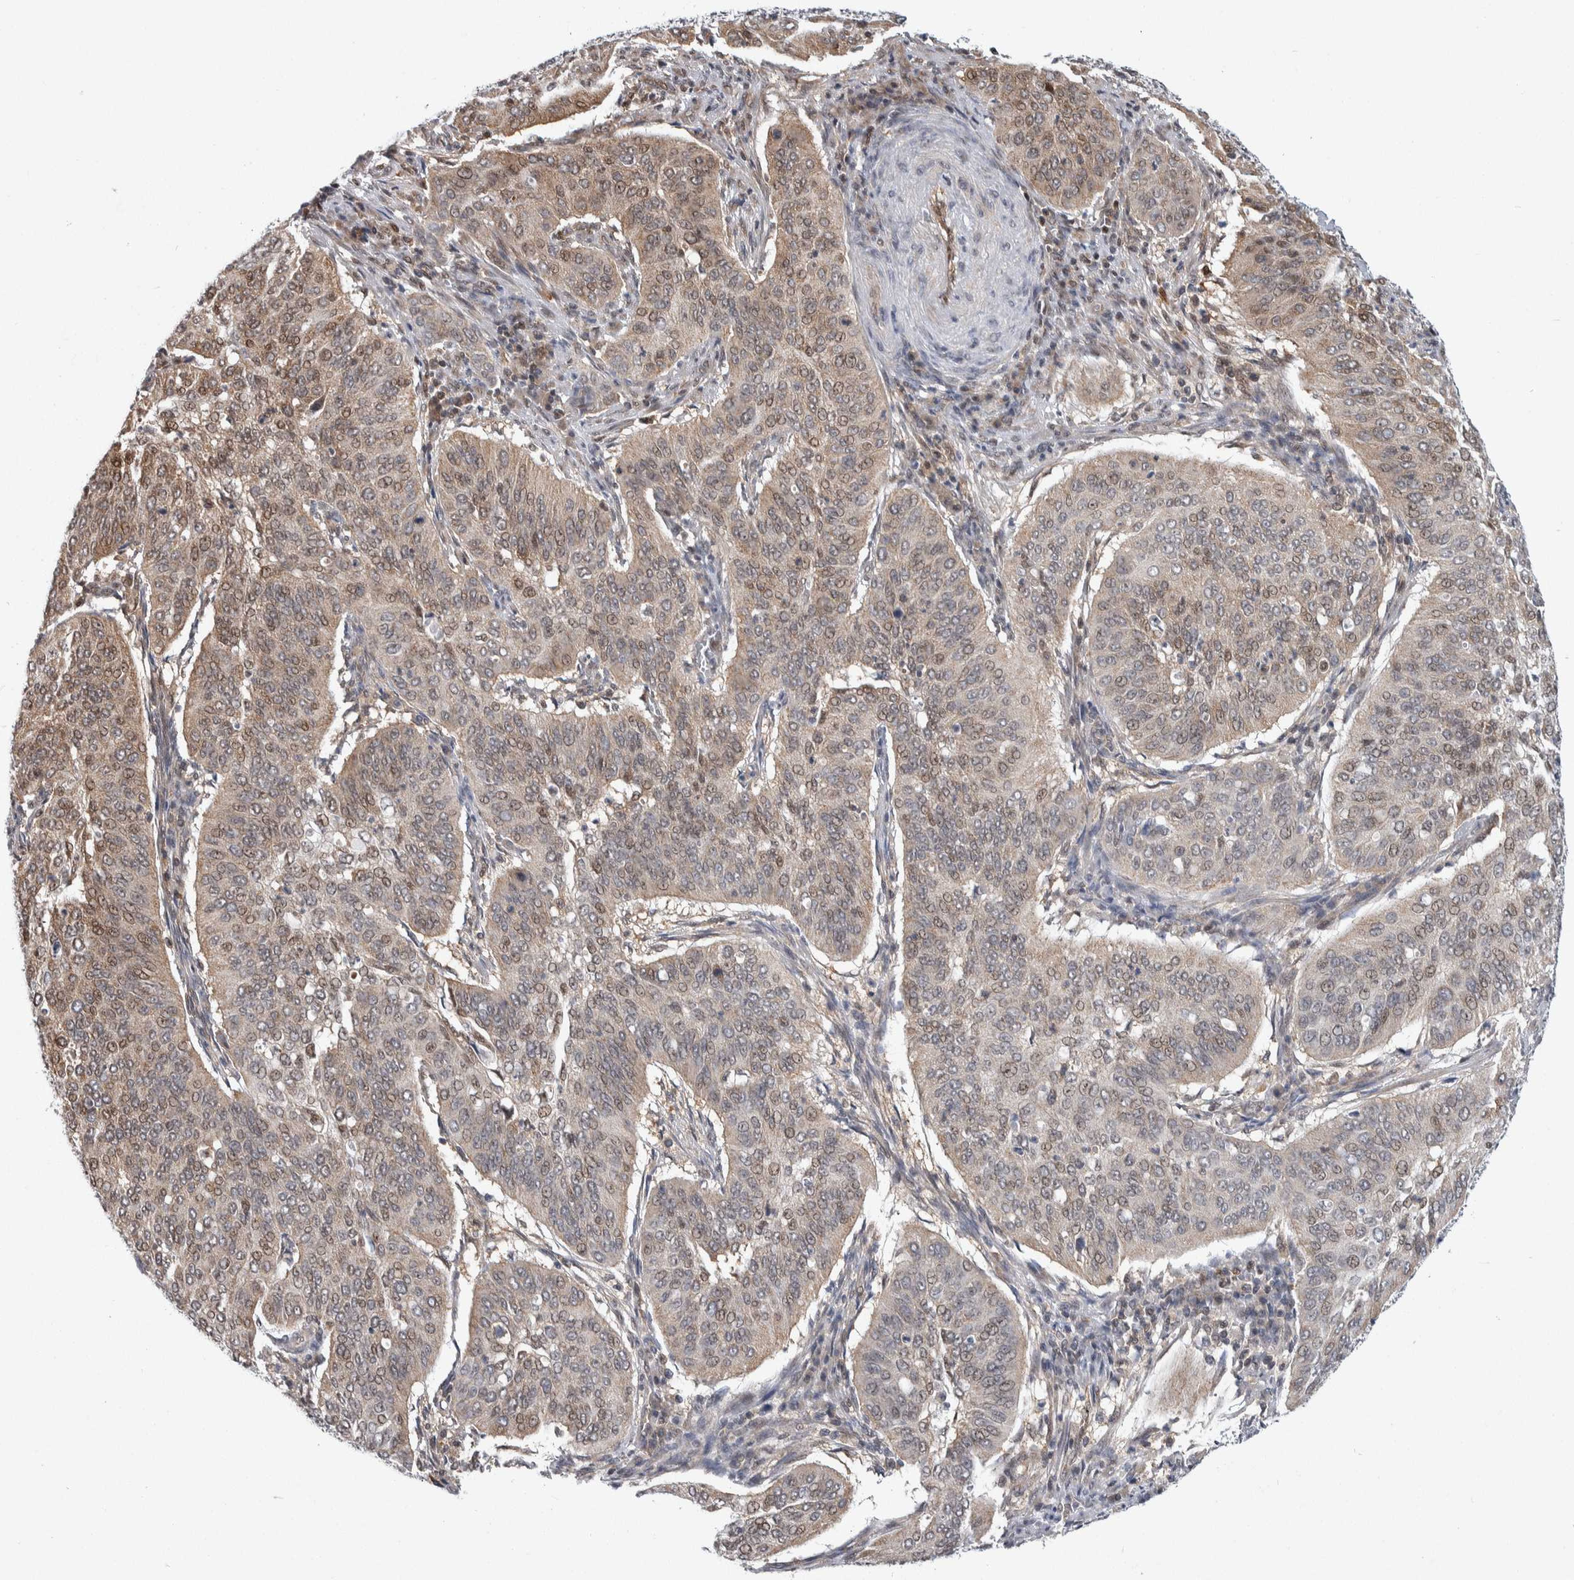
{"staining": {"intensity": "weak", "quantity": ">75%", "location": "cytoplasmic/membranous,nuclear"}, "tissue": "cervical cancer", "cell_type": "Tumor cells", "image_type": "cancer", "snomed": [{"axis": "morphology", "description": "Normal tissue, NOS"}, {"axis": "morphology", "description": "Squamous cell carcinoma, NOS"}, {"axis": "topography", "description": "Cervix"}], "caption": "Protein analysis of cervical cancer tissue displays weak cytoplasmic/membranous and nuclear expression in approximately >75% of tumor cells.", "gene": "PTPA", "patient": {"sex": "female", "age": 39}}